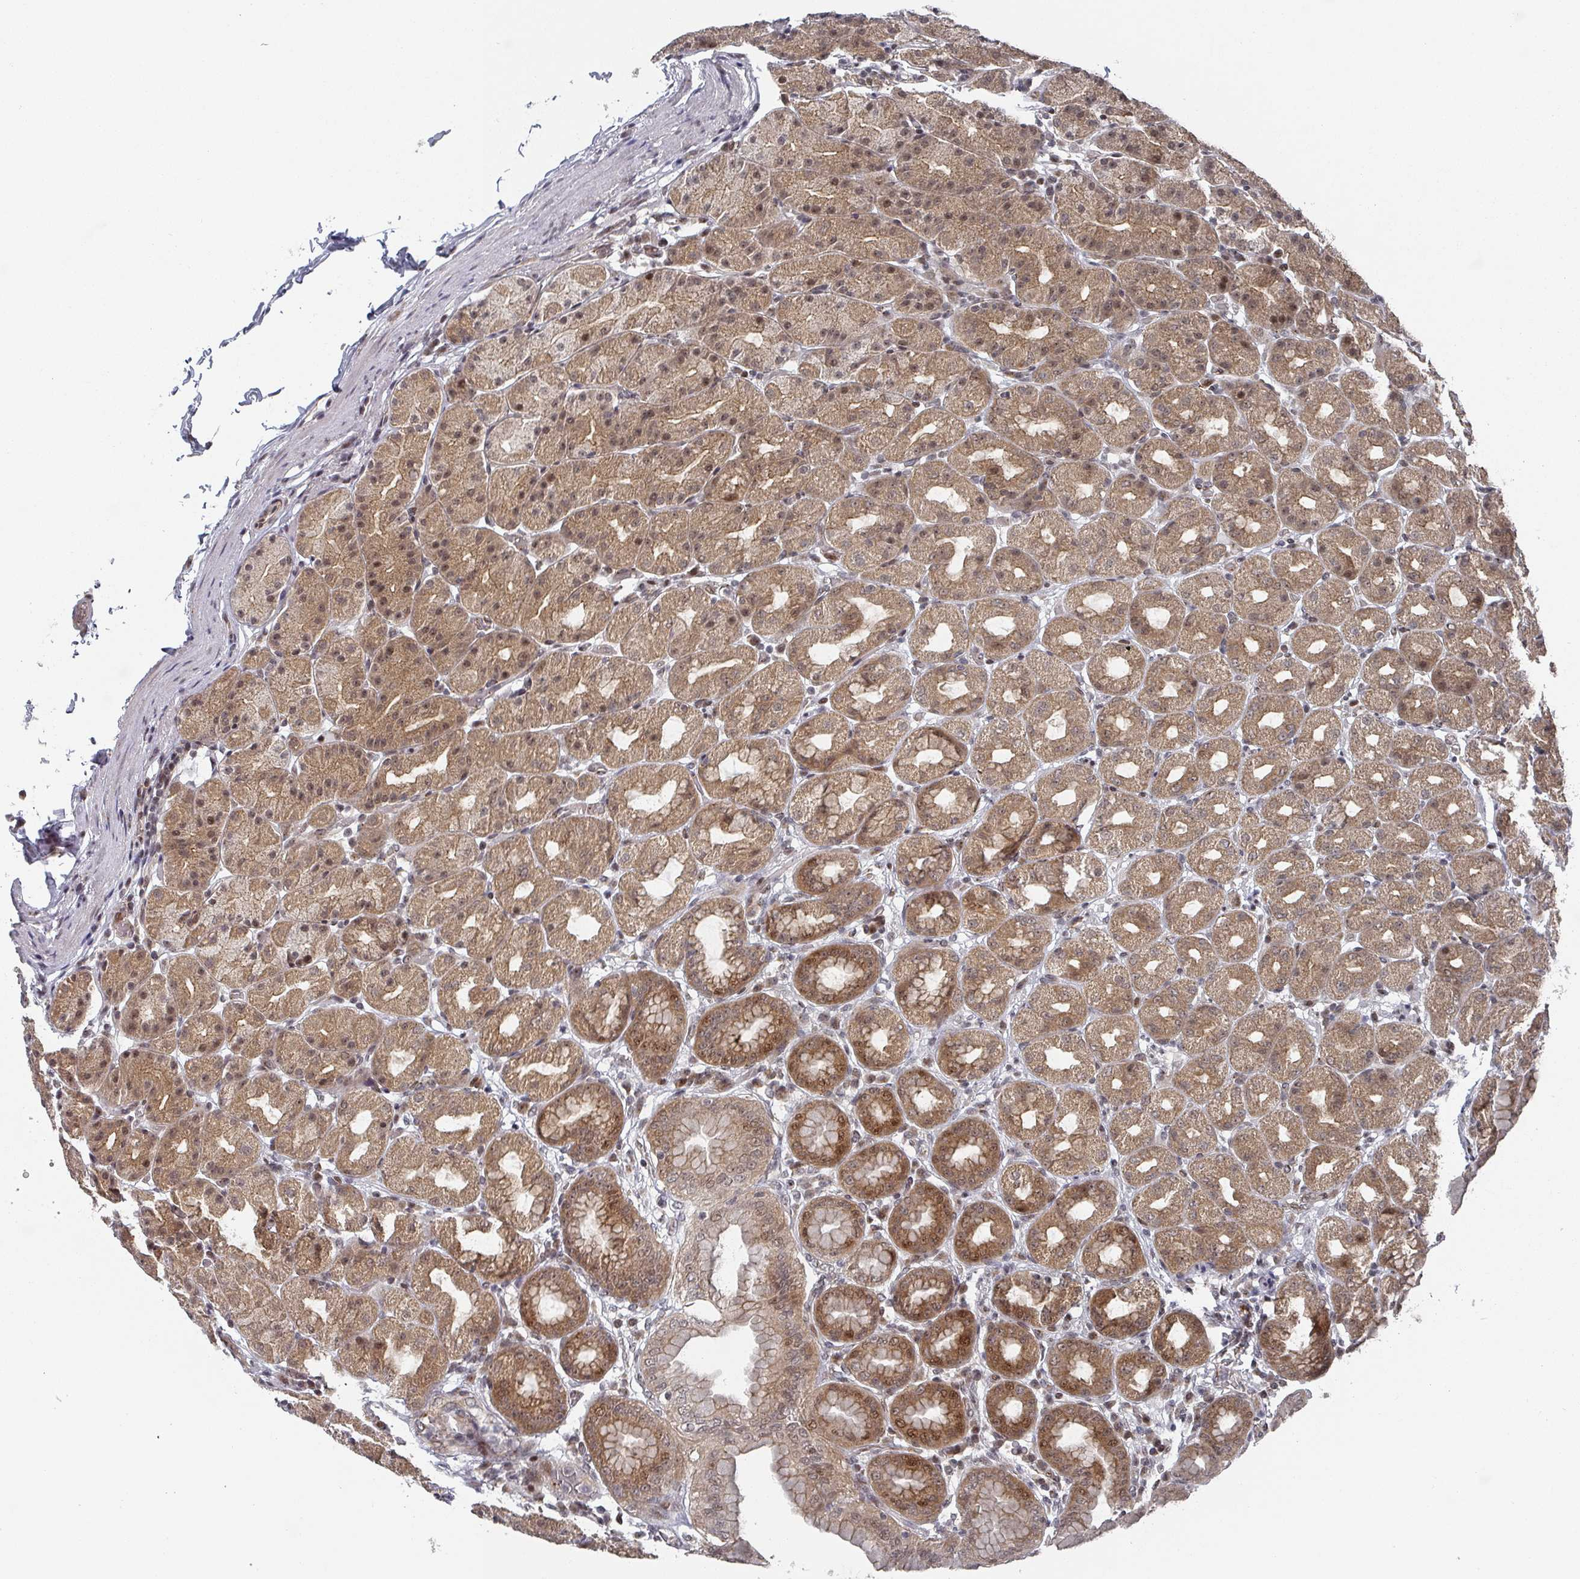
{"staining": {"intensity": "moderate", "quantity": ">75%", "location": "cytoplasmic/membranous,nuclear"}, "tissue": "stomach", "cell_type": "Glandular cells", "image_type": "normal", "snomed": [{"axis": "morphology", "description": "Normal tissue, NOS"}, {"axis": "topography", "description": "Stomach, upper"}], "caption": "A medium amount of moderate cytoplasmic/membranous,nuclear staining is identified in approximately >75% of glandular cells in benign stomach. (DAB = brown stain, brightfield microscopy at high magnification).", "gene": "KIF1C", "patient": {"sex": "male", "age": 68}}